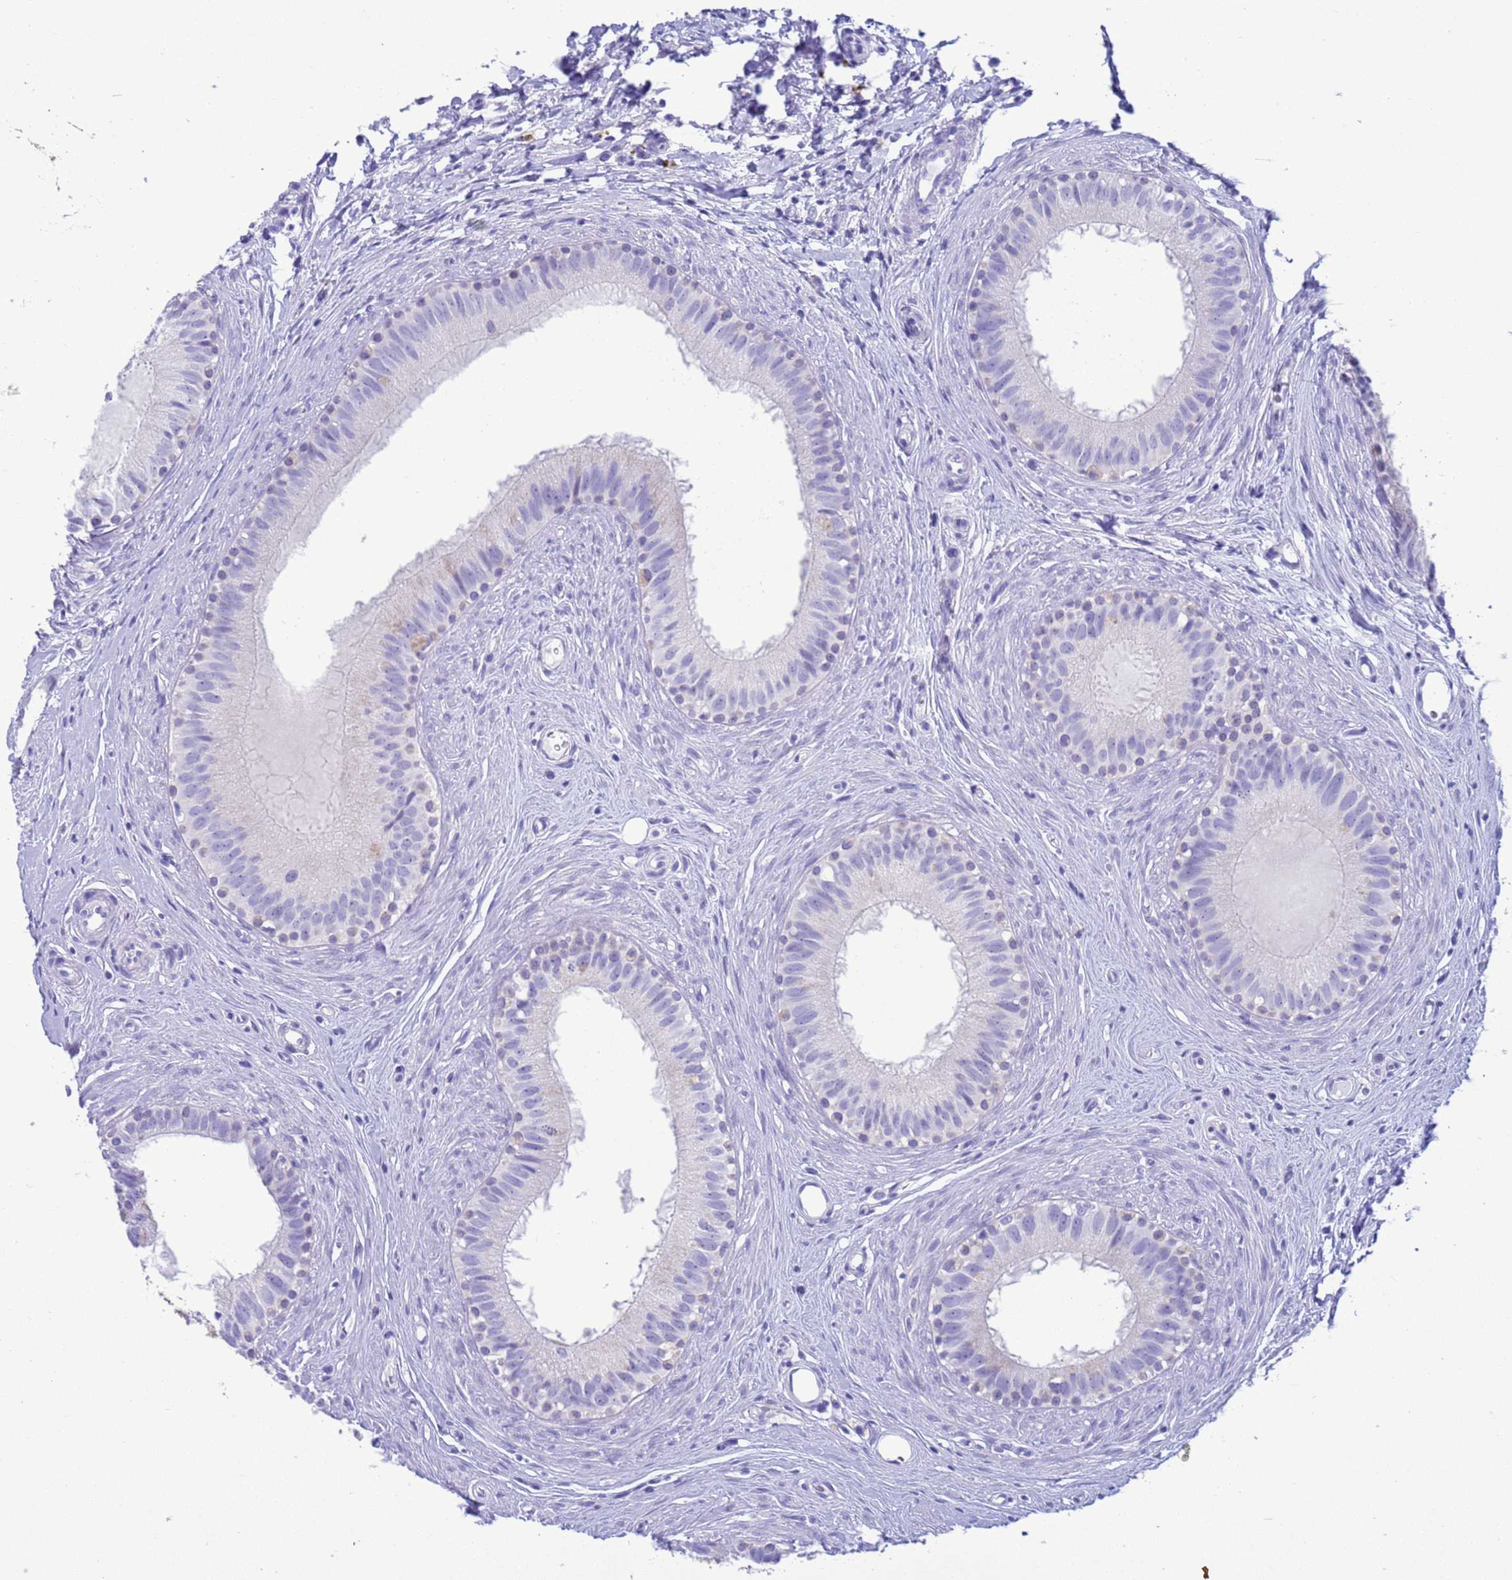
{"staining": {"intensity": "negative", "quantity": "none", "location": "none"}, "tissue": "epididymis", "cell_type": "Glandular cells", "image_type": "normal", "snomed": [{"axis": "morphology", "description": "Normal tissue, NOS"}, {"axis": "topography", "description": "Epididymis"}], "caption": "Human epididymis stained for a protein using immunohistochemistry demonstrates no expression in glandular cells.", "gene": "GSTM1", "patient": {"sex": "male", "age": 80}}